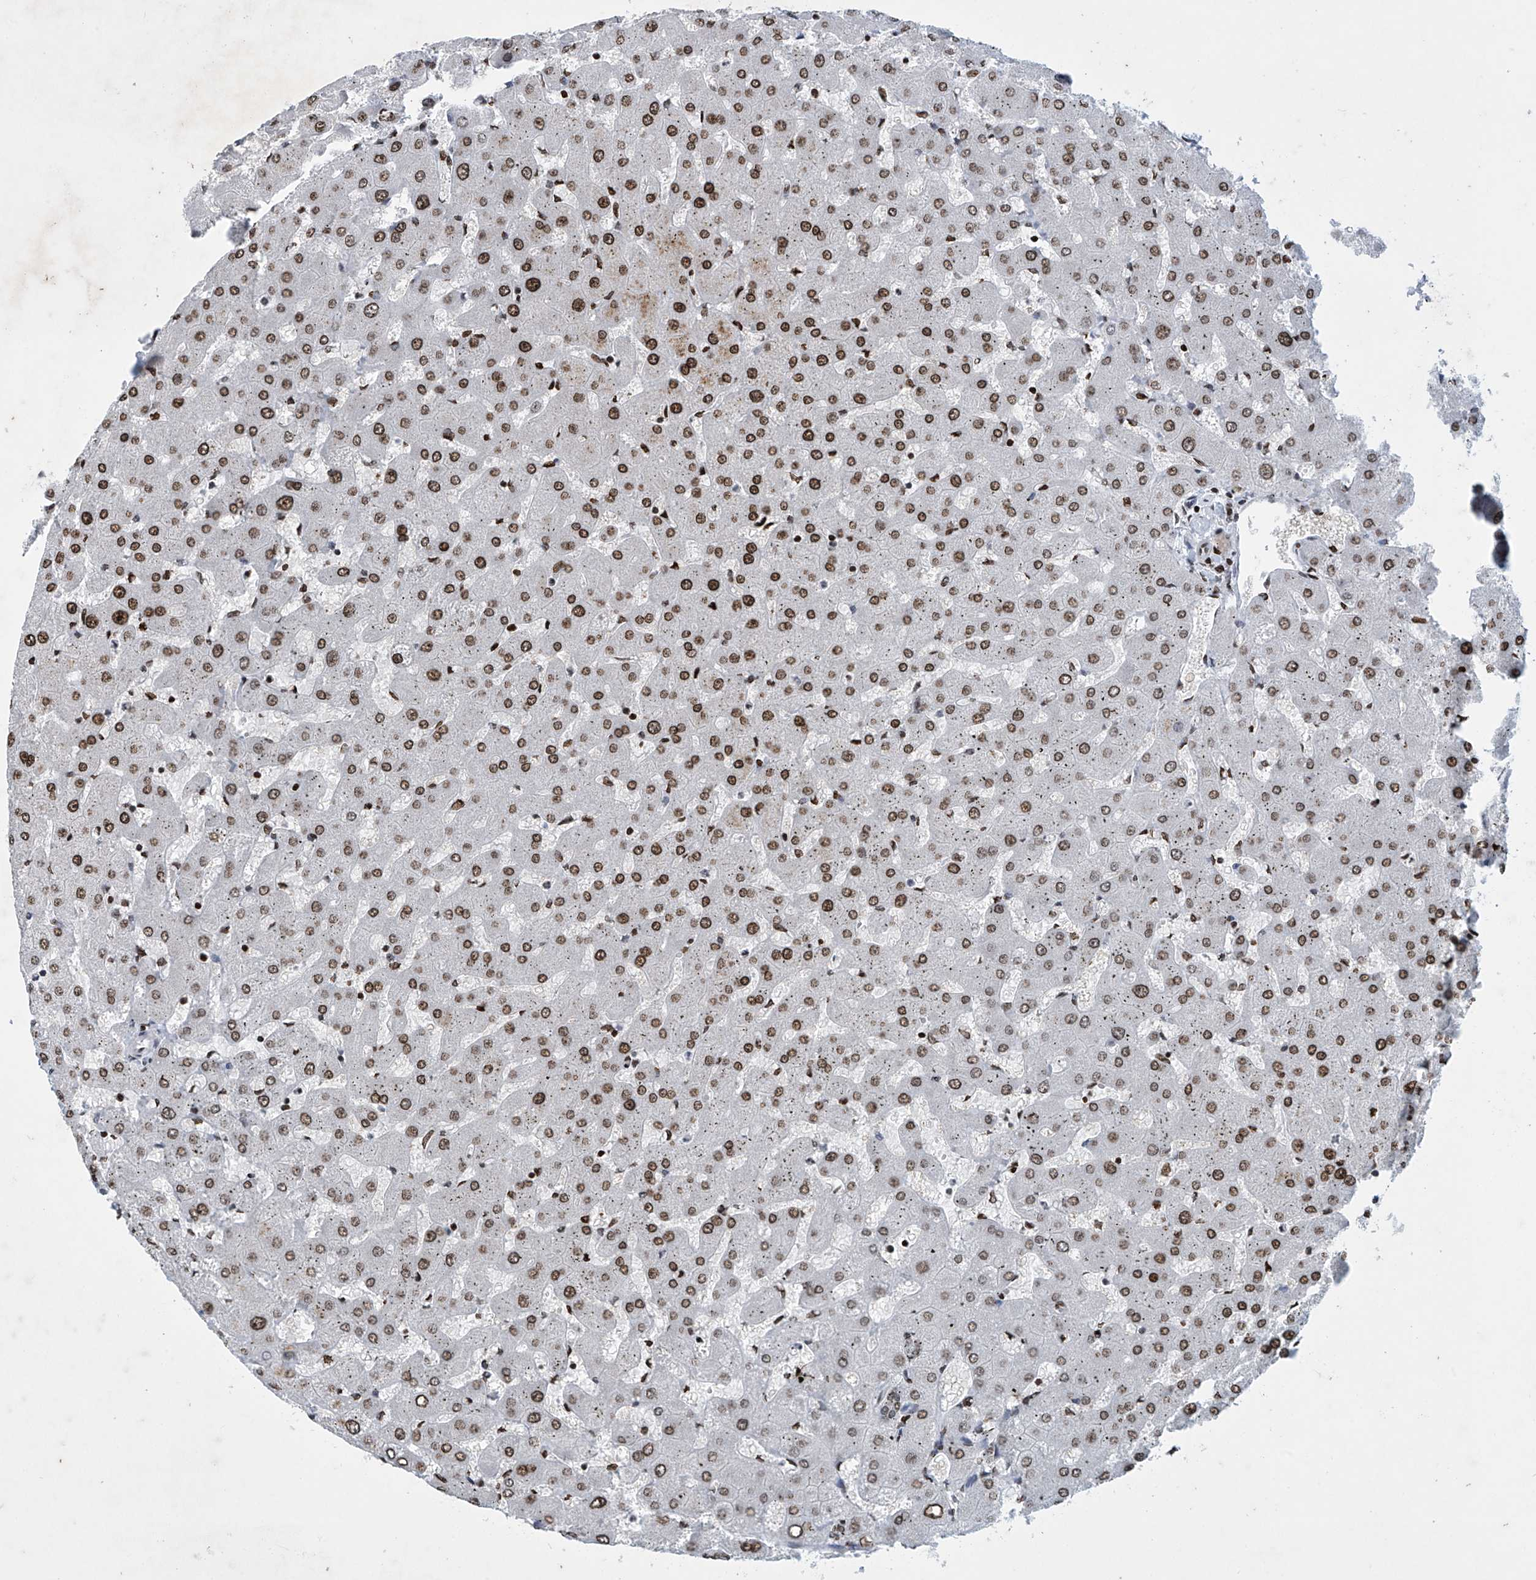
{"staining": {"intensity": "weak", "quantity": "<25%", "location": "nuclear"}, "tissue": "liver", "cell_type": "Cholangiocytes", "image_type": "normal", "snomed": [{"axis": "morphology", "description": "Normal tissue, NOS"}, {"axis": "topography", "description": "Liver"}], "caption": "There is no significant positivity in cholangiocytes of liver. (DAB (3,3'-diaminobenzidine) IHC visualized using brightfield microscopy, high magnification).", "gene": "RFX7", "patient": {"sex": "female", "age": 63}}